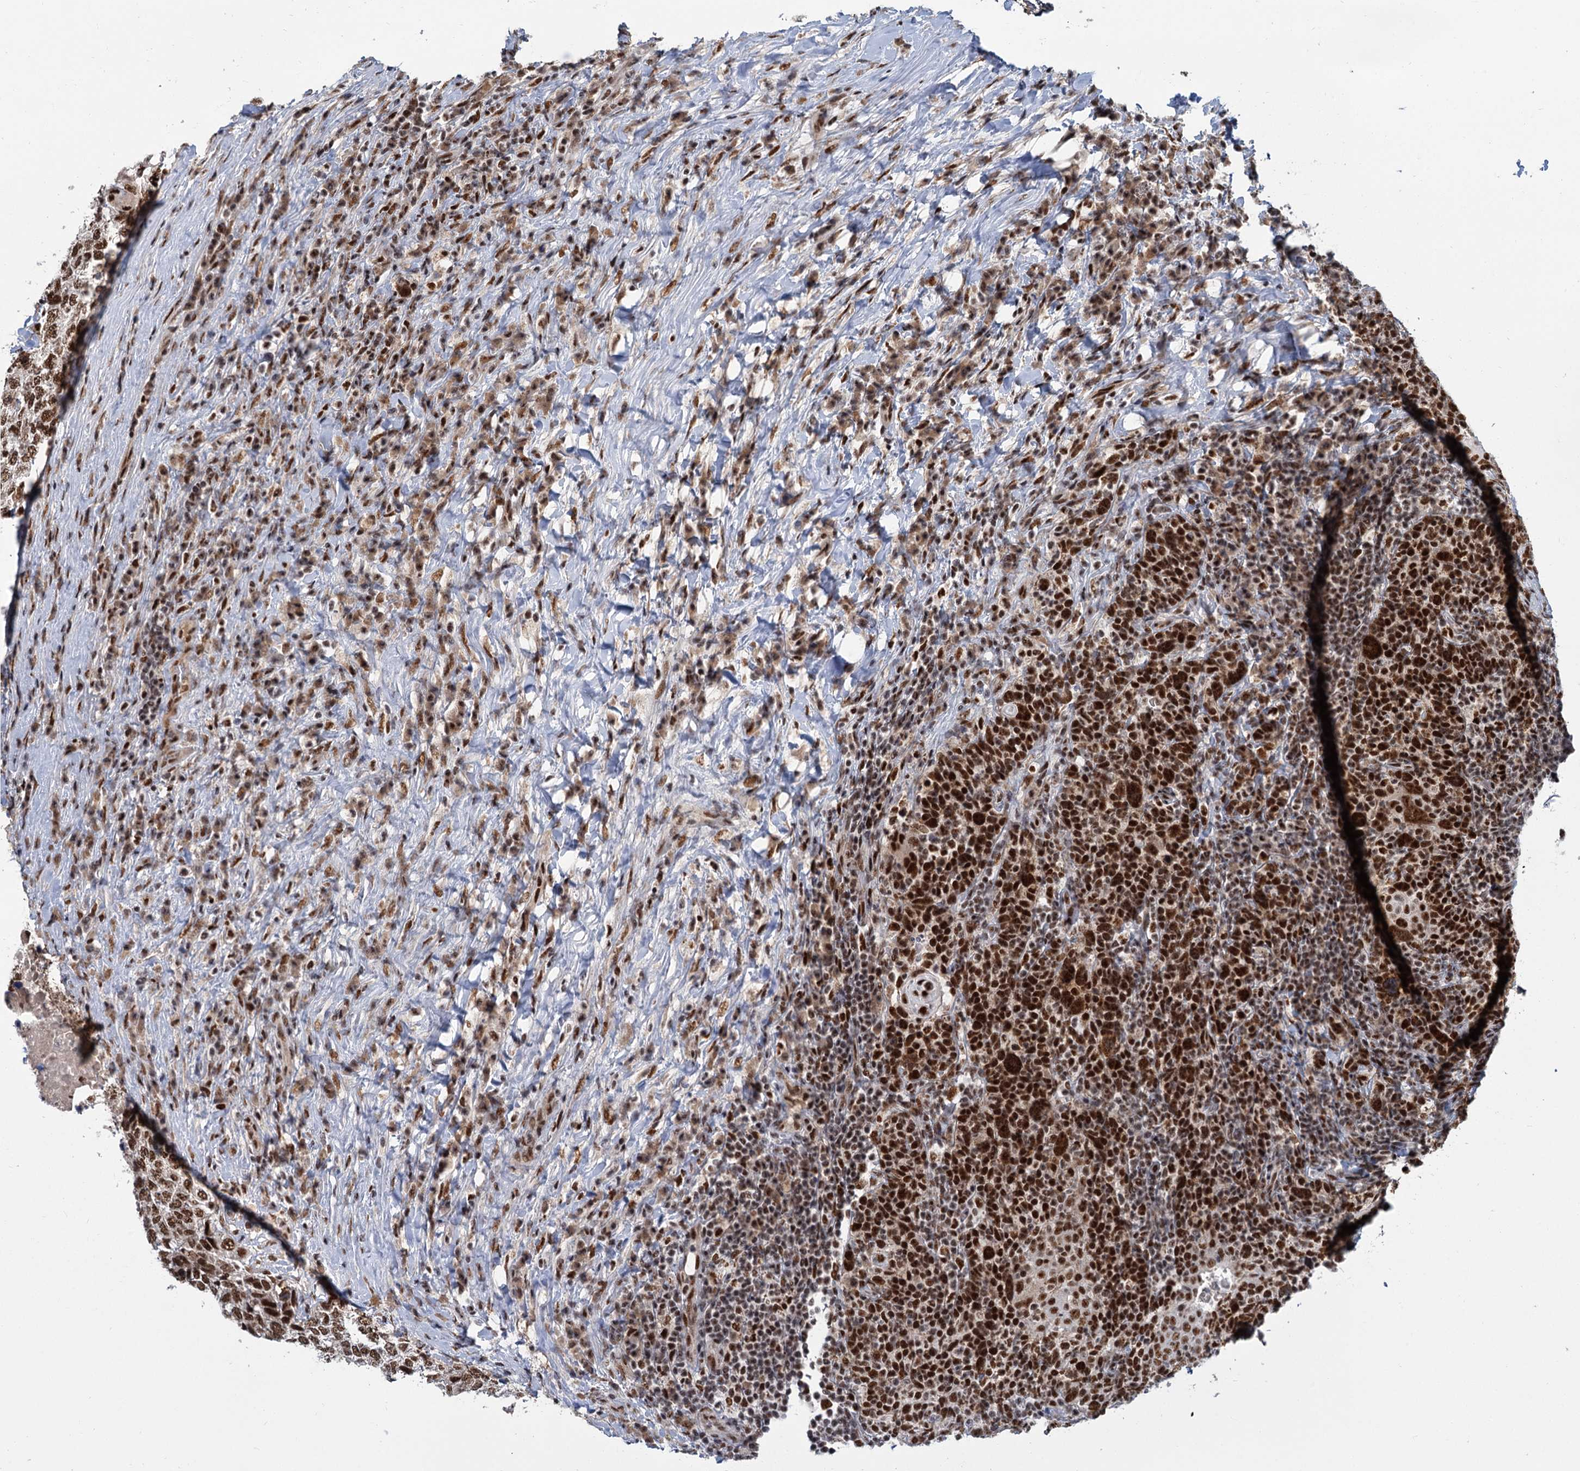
{"staining": {"intensity": "strong", "quantity": ">75%", "location": "nuclear"}, "tissue": "head and neck cancer", "cell_type": "Tumor cells", "image_type": "cancer", "snomed": [{"axis": "morphology", "description": "Squamous cell carcinoma, NOS"}, {"axis": "morphology", "description": "Squamous cell carcinoma, metastatic, NOS"}, {"axis": "topography", "description": "Lymph node"}, {"axis": "topography", "description": "Head-Neck"}], "caption": "This histopathology image exhibits immunohistochemistry staining of human head and neck cancer, with high strong nuclear positivity in approximately >75% of tumor cells.", "gene": "WBP4", "patient": {"sex": "male", "age": 62}}